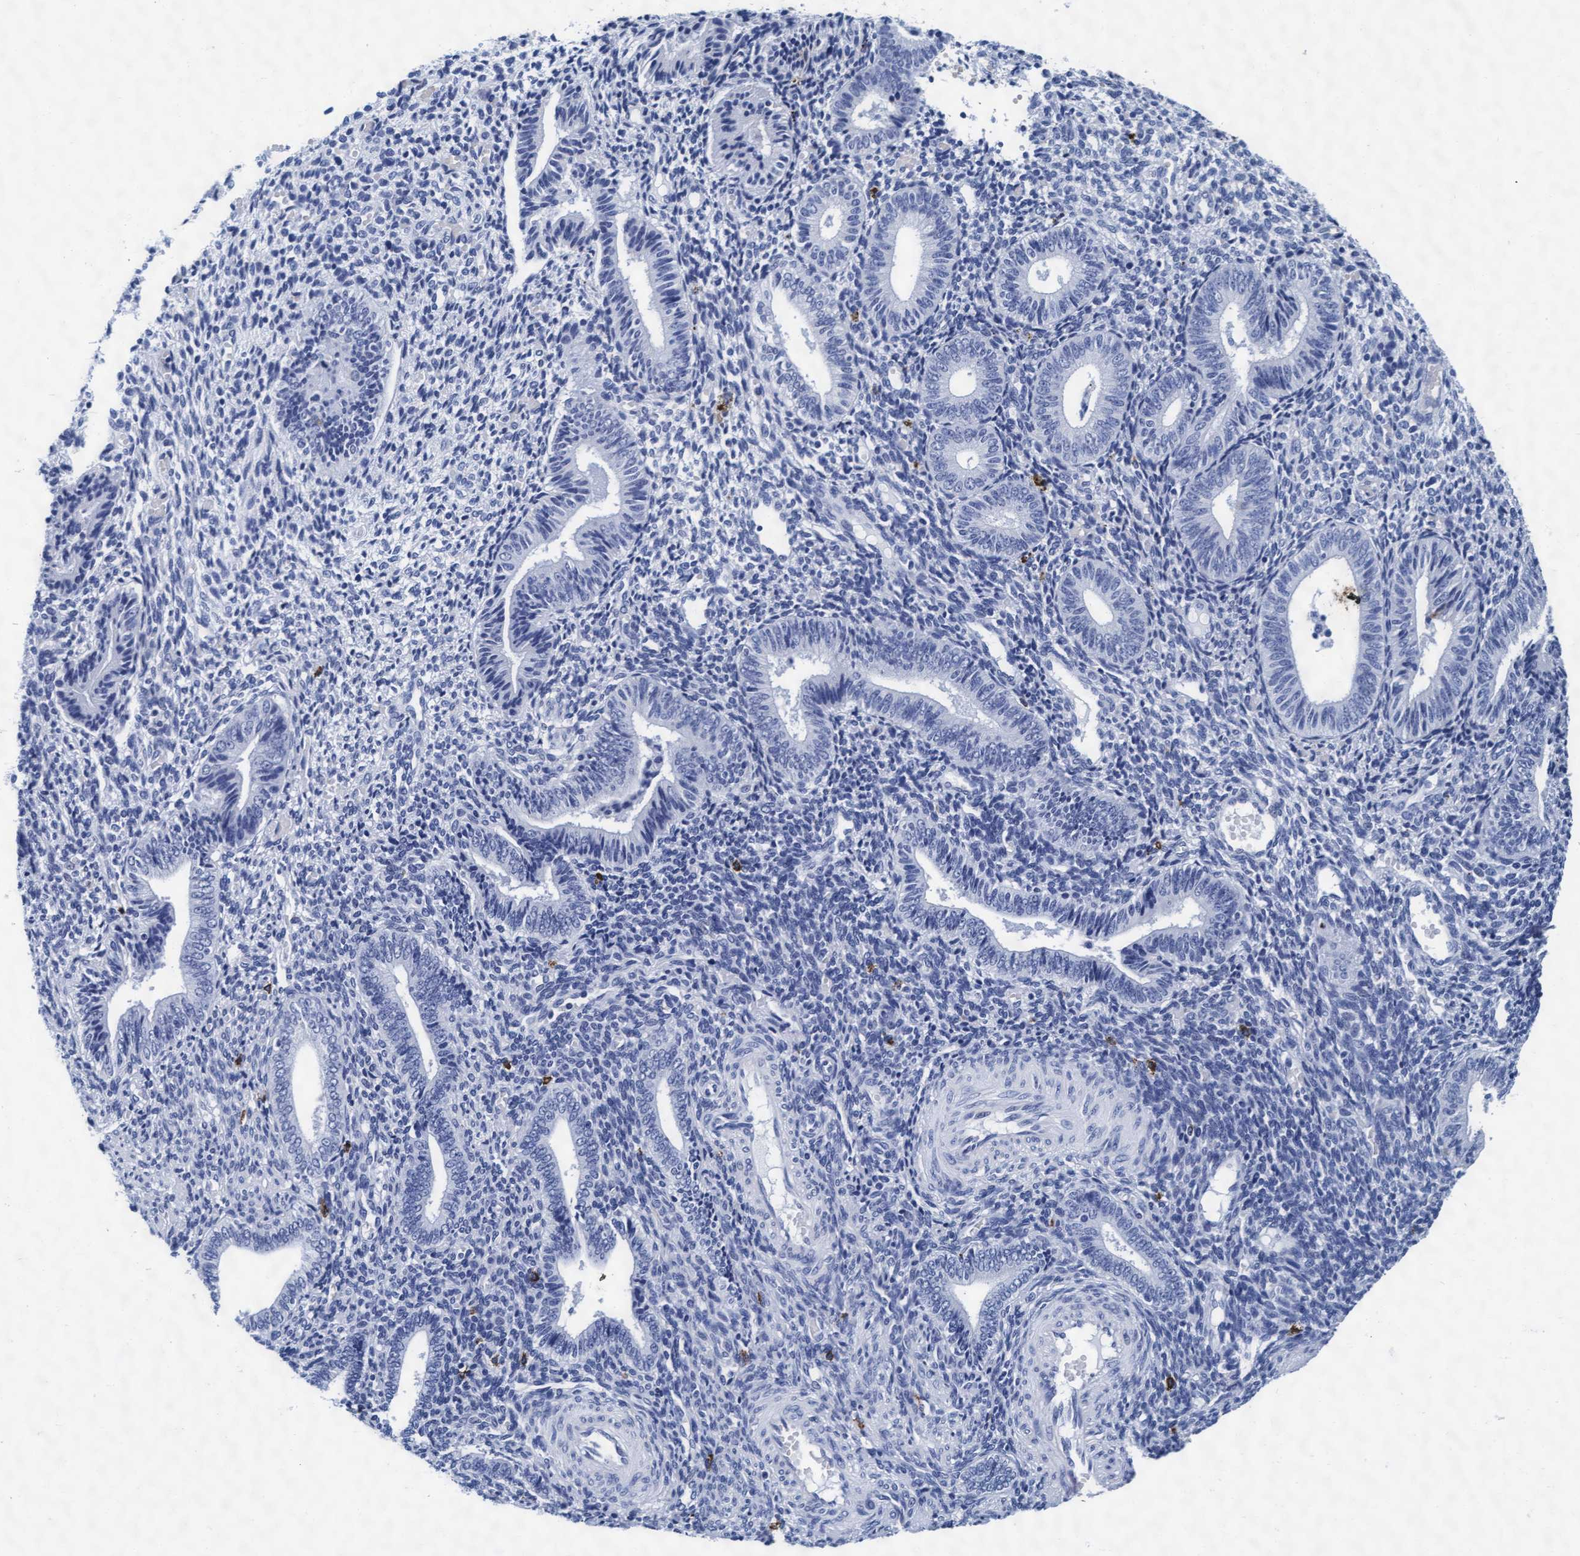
{"staining": {"intensity": "negative", "quantity": "none", "location": "none"}, "tissue": "endometrium", "cell_type": "Cells in endometrial stroma", "image_type": "normal", "snomed": [{"axis": "morphology", "description": "Normal tissue, NOS"}, {"axis": "topography", "description": "Uterus"}, {"axis": "topography", "description": "Endometrium"}], "caption": "Endometrium stained for a protein using immunohistochemistry shows no staining cells in endometrial stroma.", "gene": "ARSG", "patient": {"sex": "female", "age": 33}}